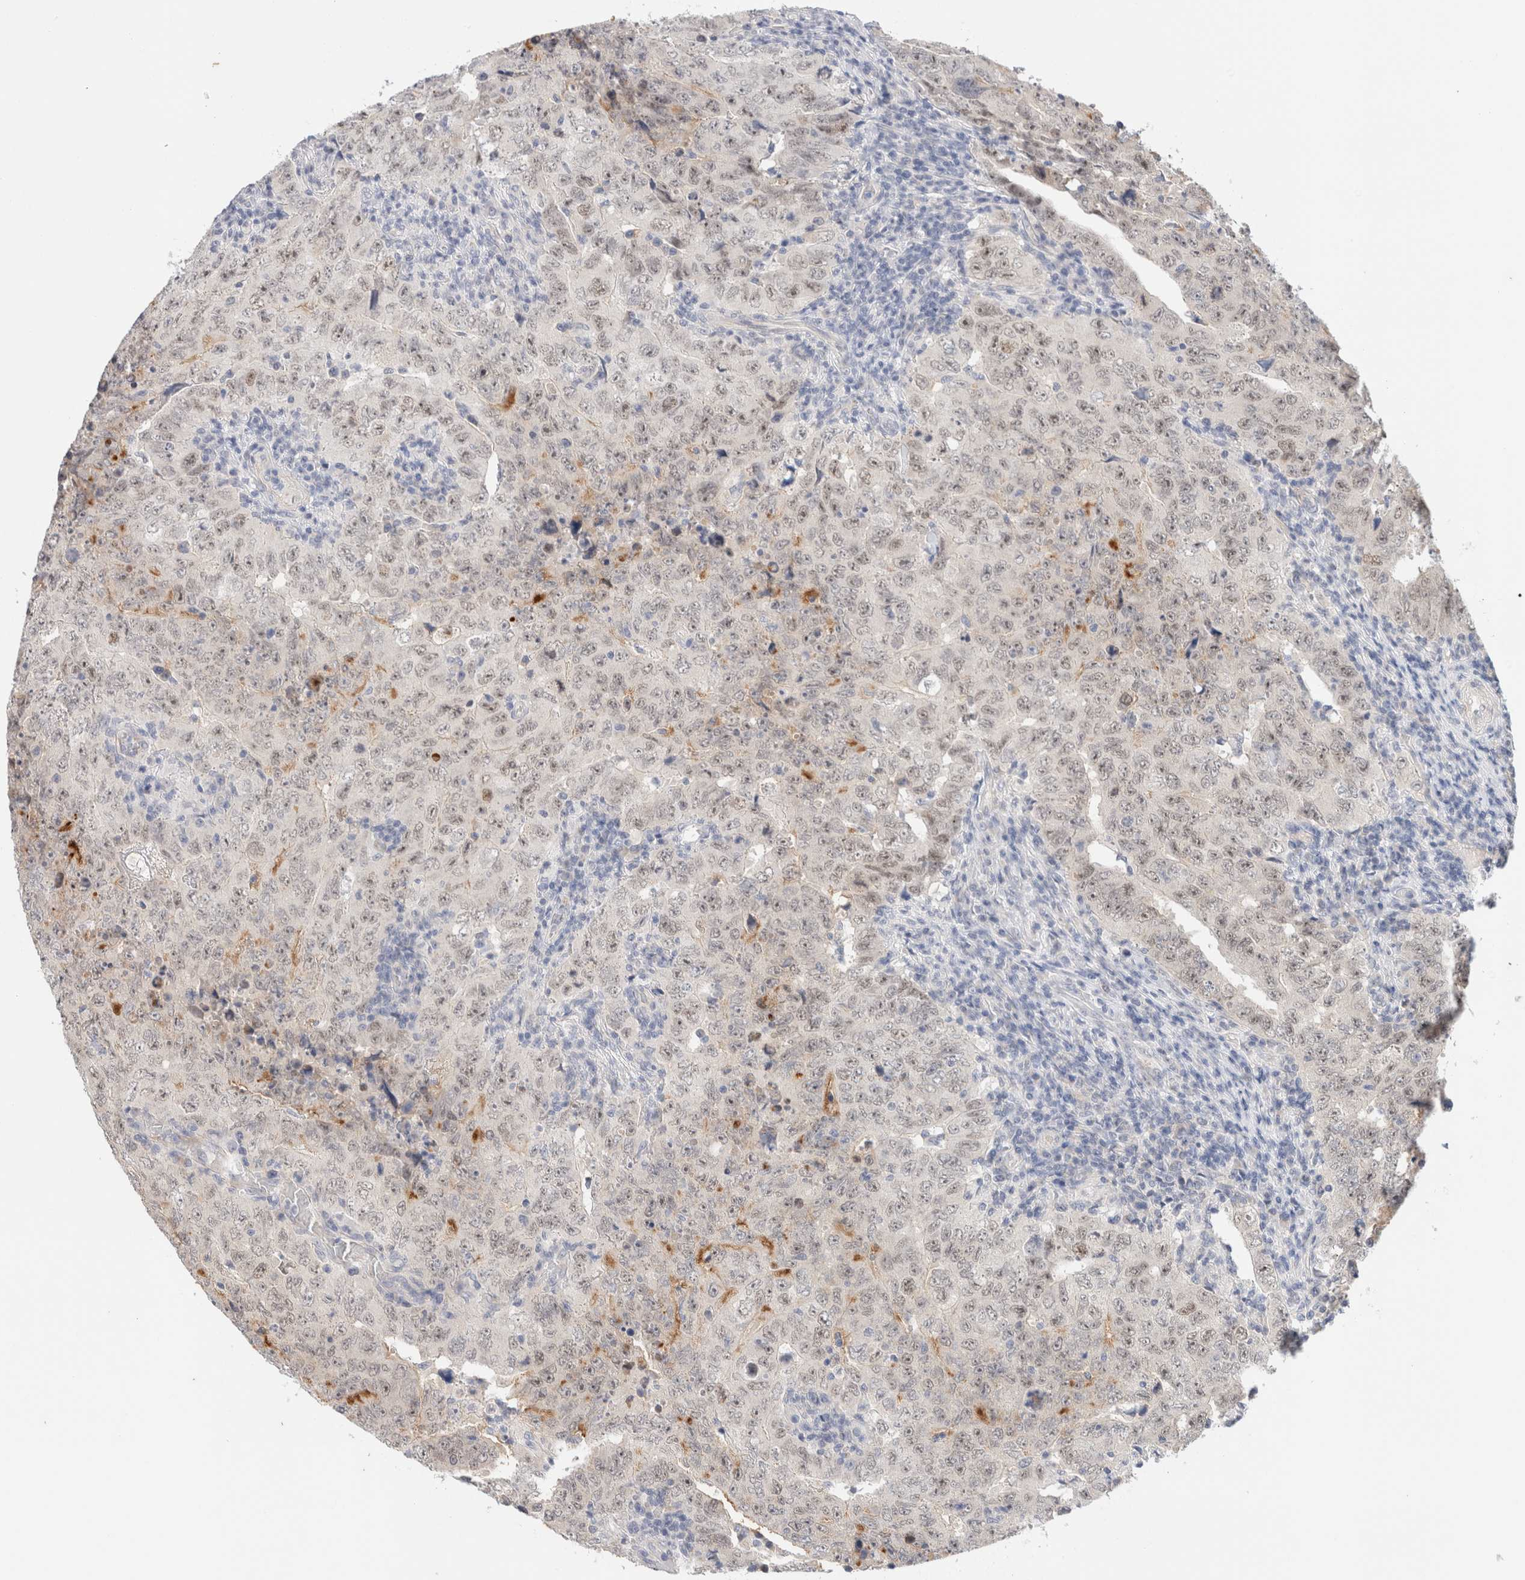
{"staining": {"intensity": "negative", "quantity": "none", "location": "none"}, "tissue": "testis cancer", "cell_type": "Tumor cells", "image_type": "cancer", "snomed": [{"axis": "morphology", "description": "Carcinoma, Embryonal, NOS"}, {"axis": "topography", "description": "Testis"}], "caption": "IHC of human testis cancer (embryonal carcinoma) reveals no expression in tumor cells.", "gene": "SPRTN", "patient": {"sex": "male", "age": 26}}